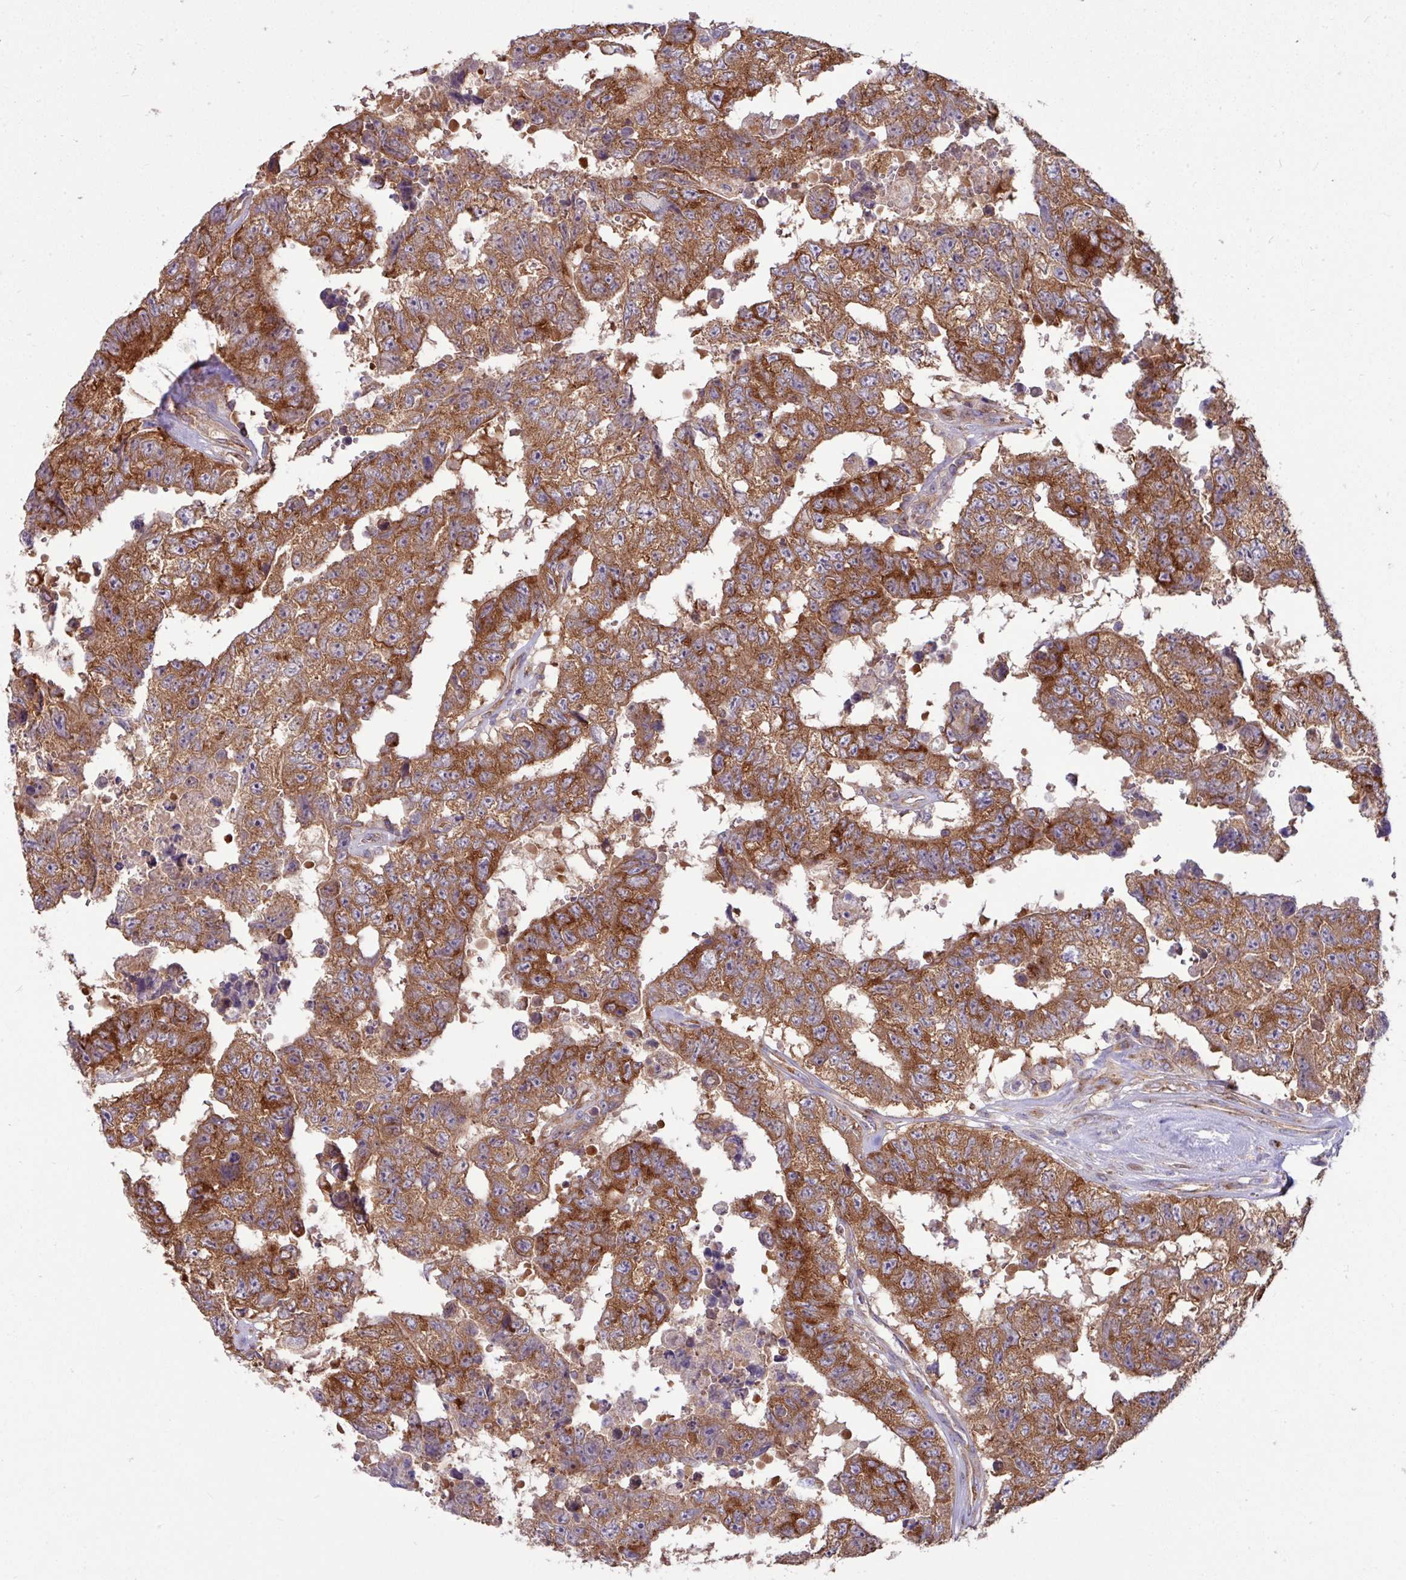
{"staining": {"intensity": "moderate", "quantity": ">75%", "location": "cytoplasmic/membranous"}, "tissue": "testis cancer", "cell_type": "Tumor cells", "image_type": "cancer", "snomed": [{"axis": "morphology", "description": "Normal tissue, NOS"}, {"axis": "morphology", "description": "Carcinoma, Embryonal, NOS"}, {"axis": "topography", "description": "Testis"}, {"axis": "topography", "description": "Epididymis"}], "caption": "IHC of testis cancer exhibits medium levels of moderate cytoplasmic/membranous expression in approximately >75% of tumor cells. (Brightfield microscopy of DAB IHC at high magnification).", "gene": "LSM12", "patient": {"sex": "male", "age": 25}}